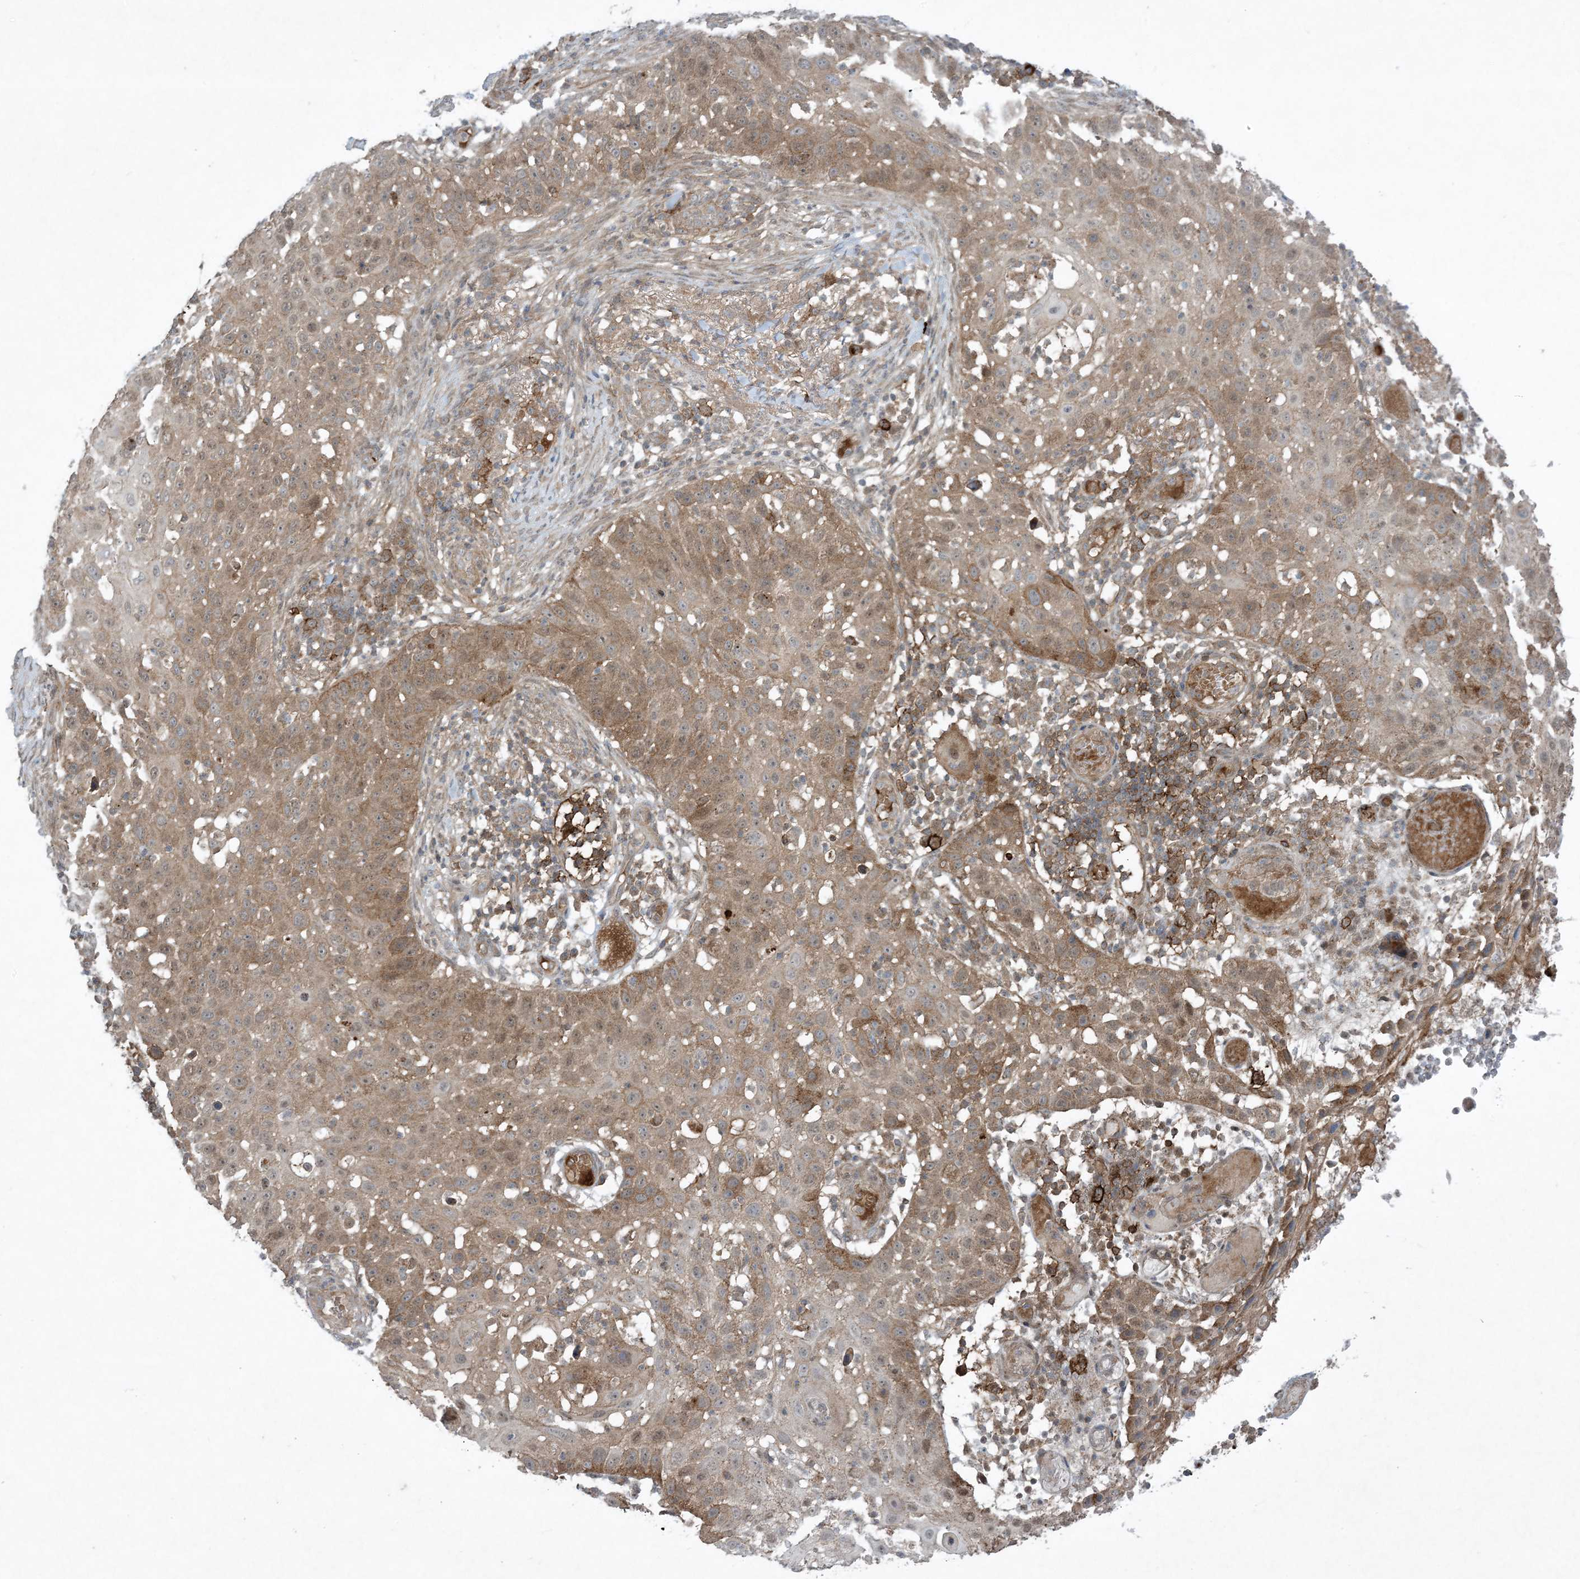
{"staining": {"intensity": "moderate", "quantity": "25%-75%", "location": "cytoplasmic/membranous"}, "tissue": "skin cancer", "cell_type": "Tumor cells", "image_type": "cancer", "snomed": [{"axis": "morphology", "description": "Squamous cell carcinoma, NOS"}, {"axis": "topography", "description": "Skin"}], "caption": "A high-resolution histopathology image shows IHC staining of skin cancer, which displays moderate cytoplasmic/membranous staining in about 25%-75% of tumor cells.", "gene": "STAM2", "patient": {"sex": "female", "age": 44}}